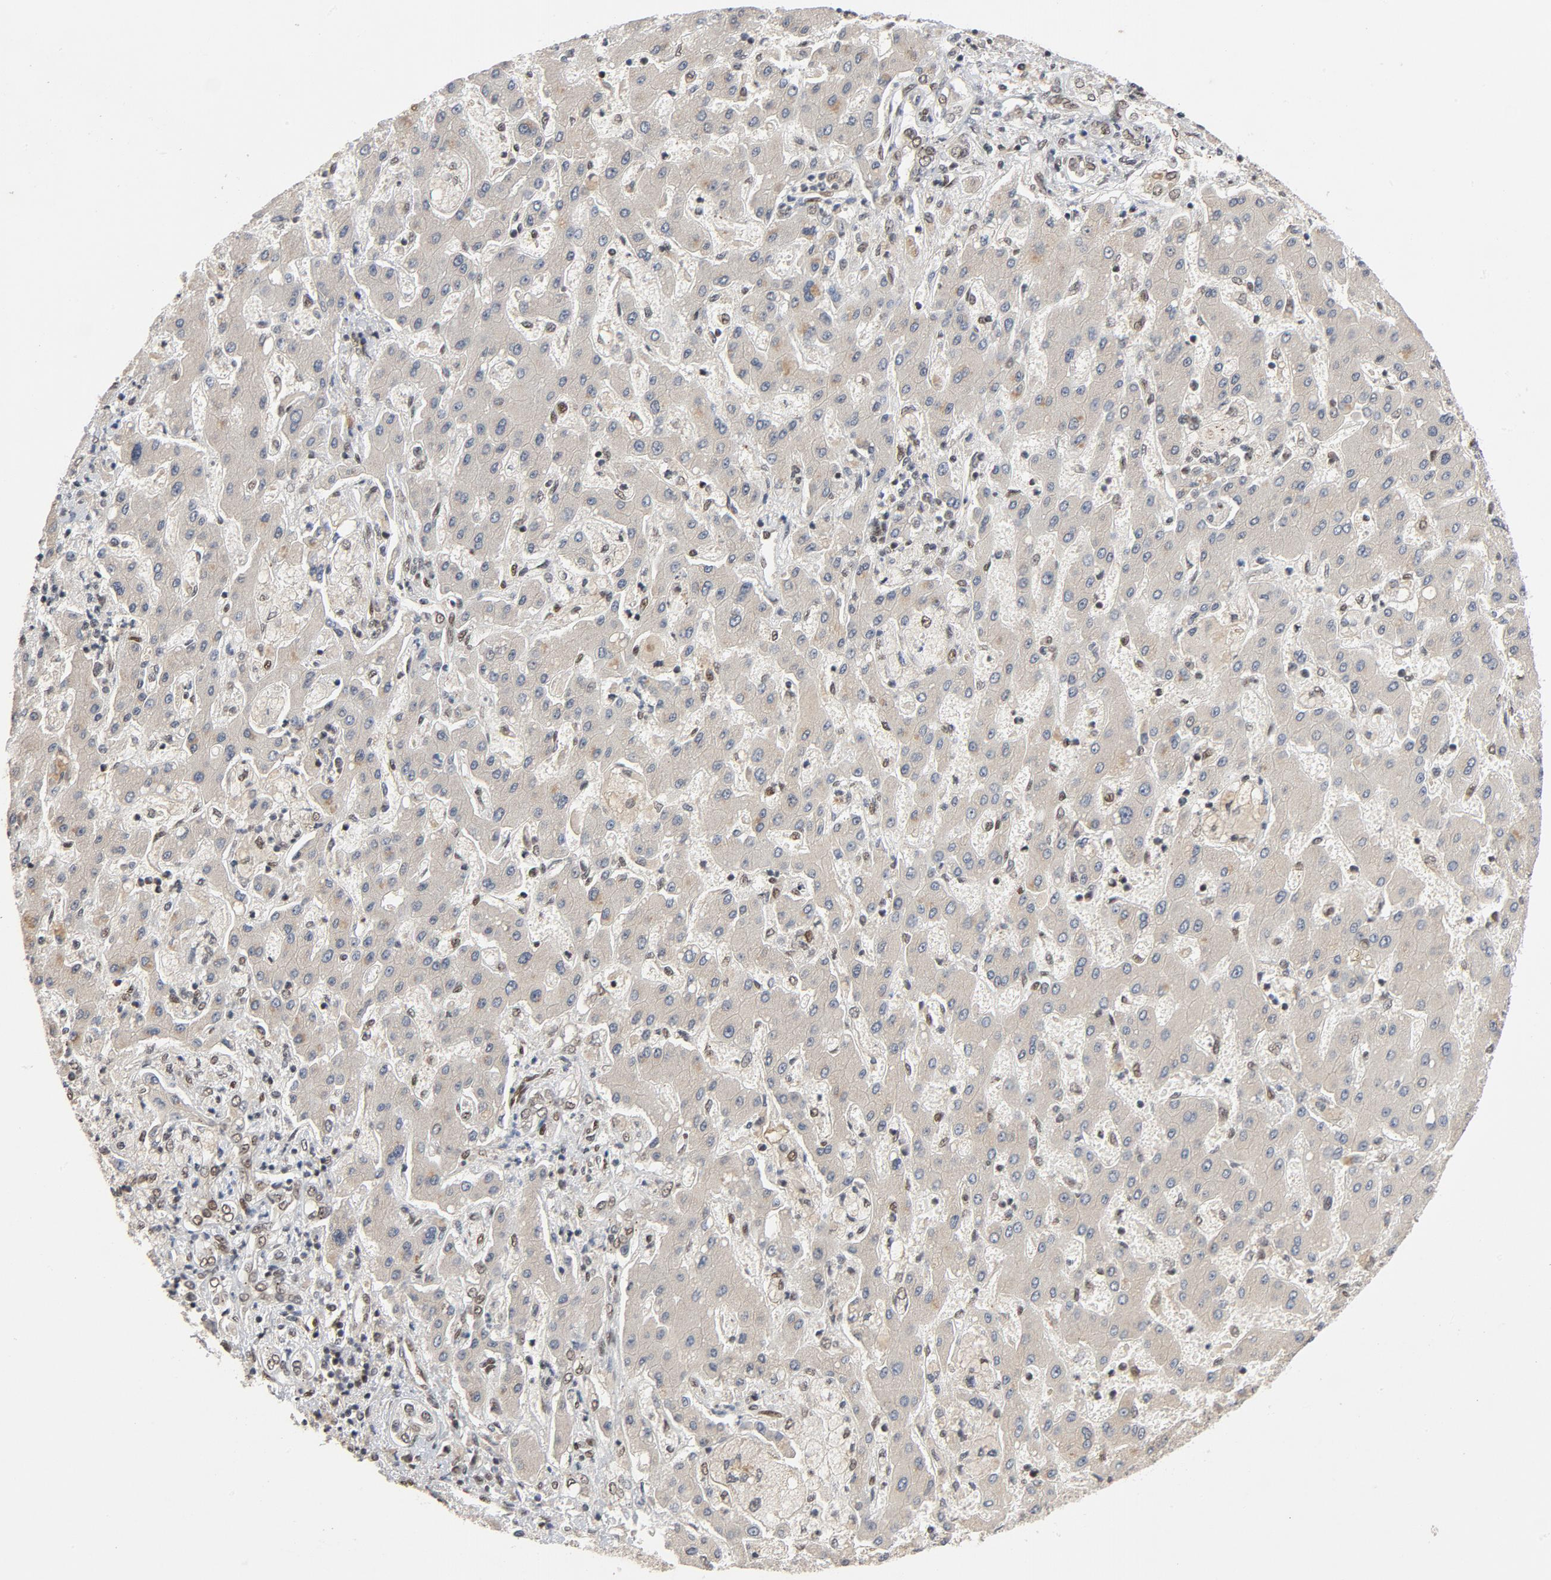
{"staining": {"intensity": "moderate", "quantity": ">75%", "location": "nuclear"}, "tissue": "liver cancer", "cell_type": "Tumor cells", "image_type": "cancer", "snomed": [{"axis": "morphology", "description": "Cholangiocarcinoma"}, {"axis": "topography", "description": "Liver"}], "caption": "This micrograph reveals liver cholangiocarcinoma stained with immunohistochemistry (IHC) to label a protein in brown. The nuclear of tumor cells show moderate positivity for the protein. Nuclei are counter-stained blue.", "gene": "SMARCD1", "patient": {"sex": "male", "age": 50}}